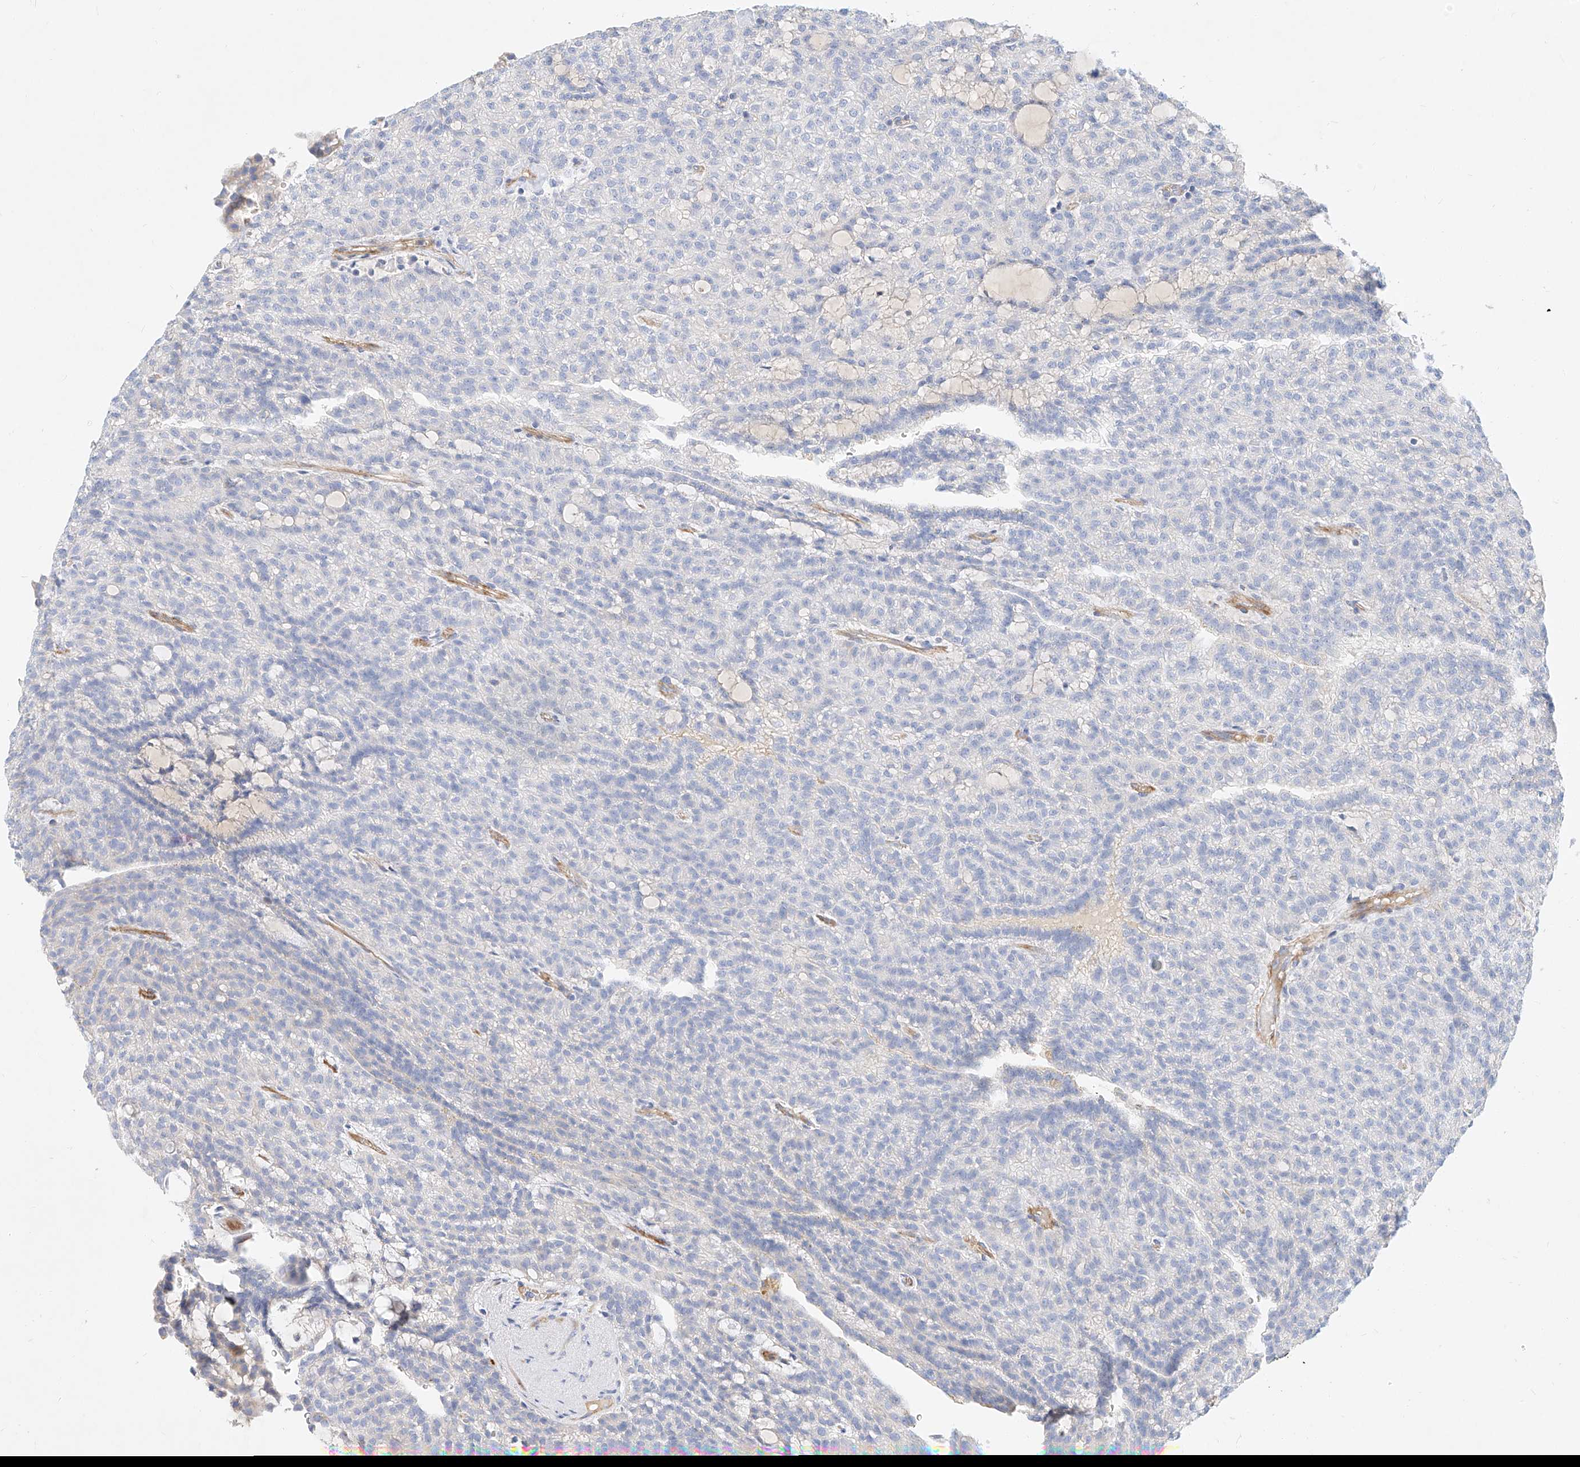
{"staining": {"intensity": "negative", "quantity": "none", "location": "none"}, "tissue": "renal cancer", "cell_type": "Tumor cells", "image_type": "cancer", "snomed": [{"axis": "morphology", "description": "Adenocarcinoma, NOS"}, {"axis": "topography", "description": "Kidney"}], "caption": "This histopathology image is of renal cancer stained with IHC to label a protein in brown with the nuclei are counter-stained blue. There is no staining in tumor cells. The staining was performed using DAB (3,3'-diaminobenzidine) to visualize the protein expression in brown, while the nuclei were stained in blue with hematoxylin (Magnification: 20x).", "gene": "KCNH5", "patient": {"sex": "male", "age": 63}}